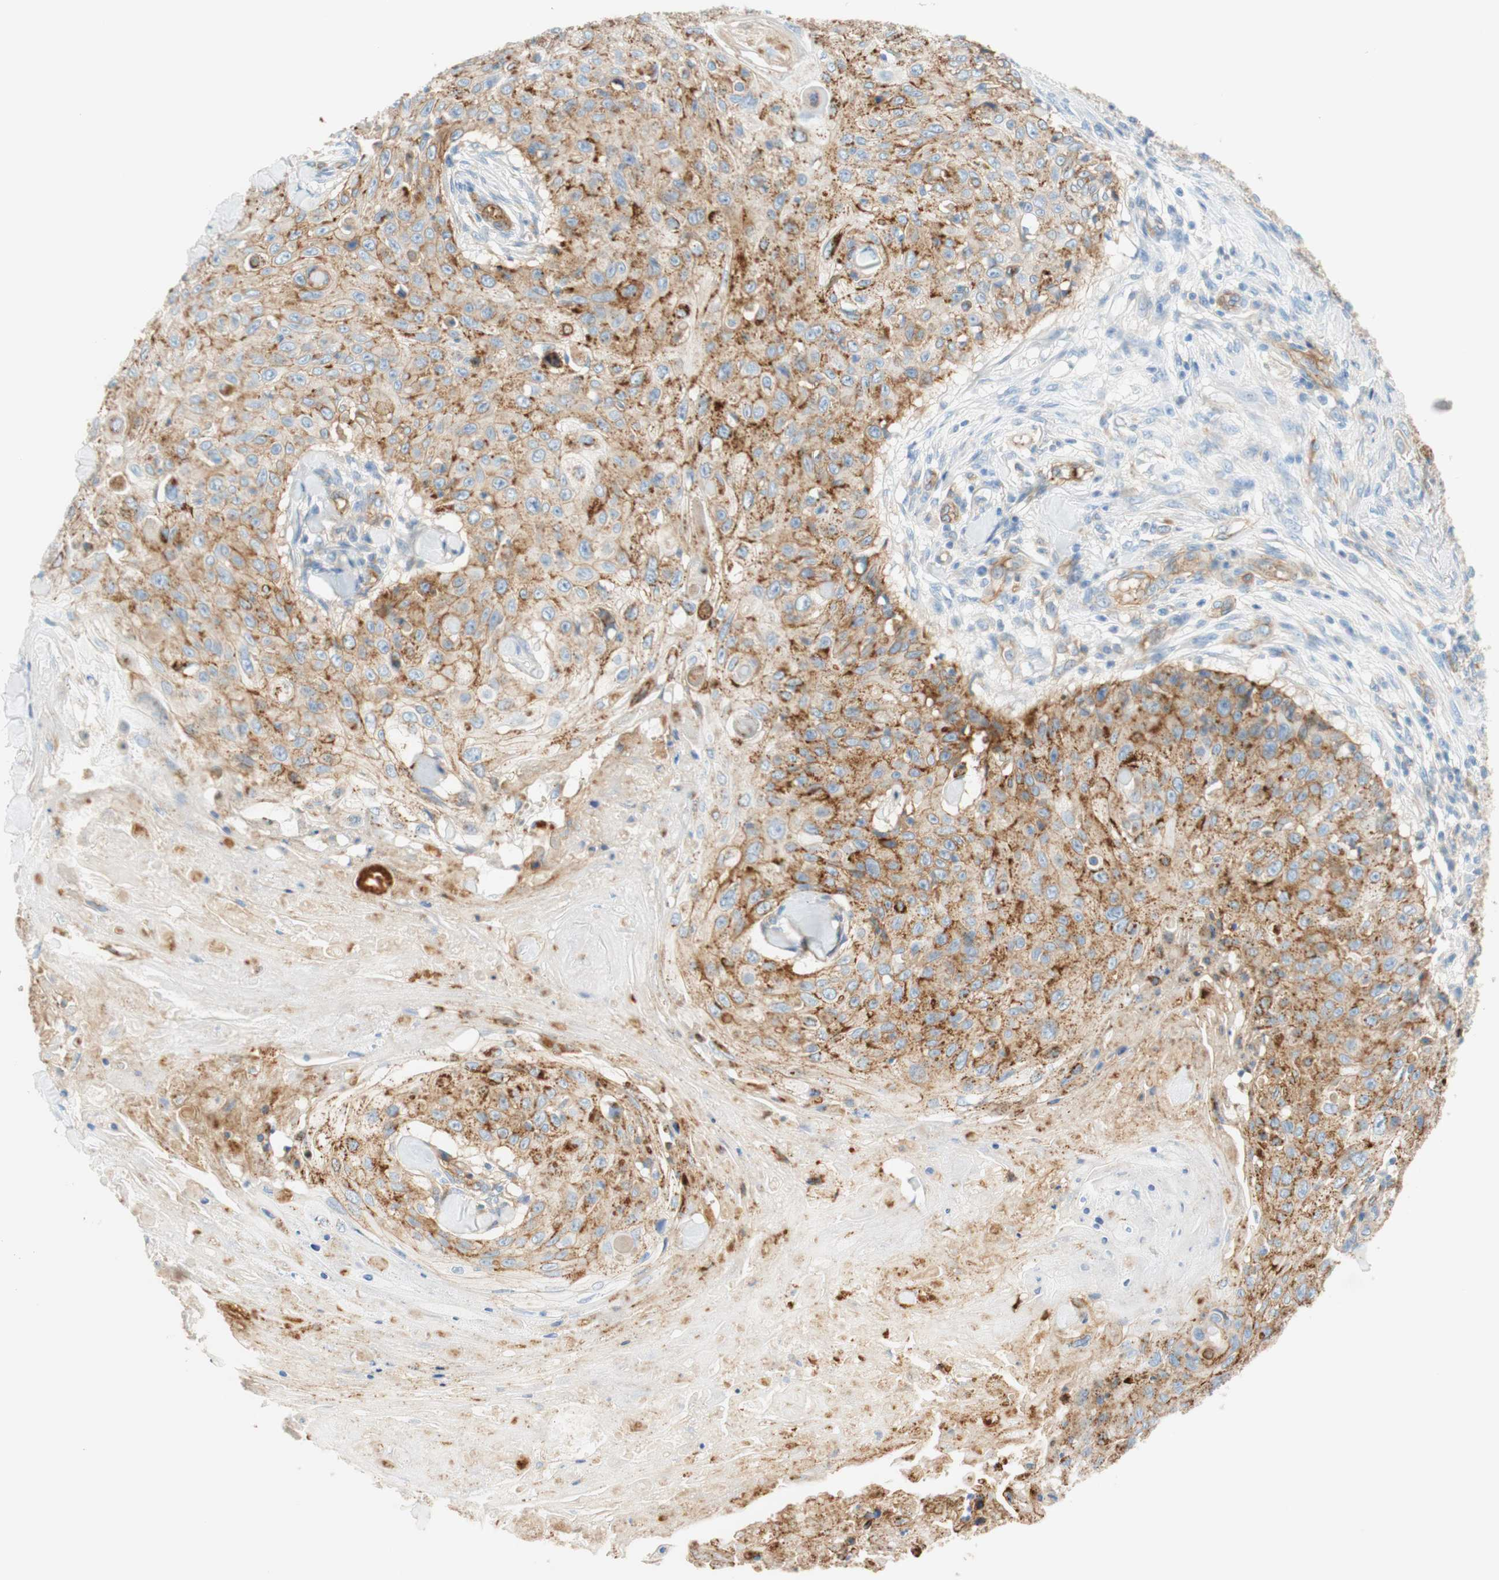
{"staining": {"intensity": "moderate", "quantity": ">75%", "location": "cytoplasmic/membranous"}, "tissue": "skin cancer", "cell_type": "Tumor cells", "image_type": "cancer", "snomed": [{"axis": "morphology", "description": "Squamous cell carcinoma, NOS"}, {"axis": "topography", "description": "Skin"}], "caption": "Skin cancer (squamous cell carcinoma) tissue displays moderate cytoplasmic/membranous staining in about >75% of tumor cells, visualized by immunohistochemistry. Using DAB (3,3'-diaminobenzidine) (brown) and hematoxylin (blue) stains, captured at high magnification using brightfield microscopy.", "gene": "STOM", "patient": {"sex": "male", "age": 86}}